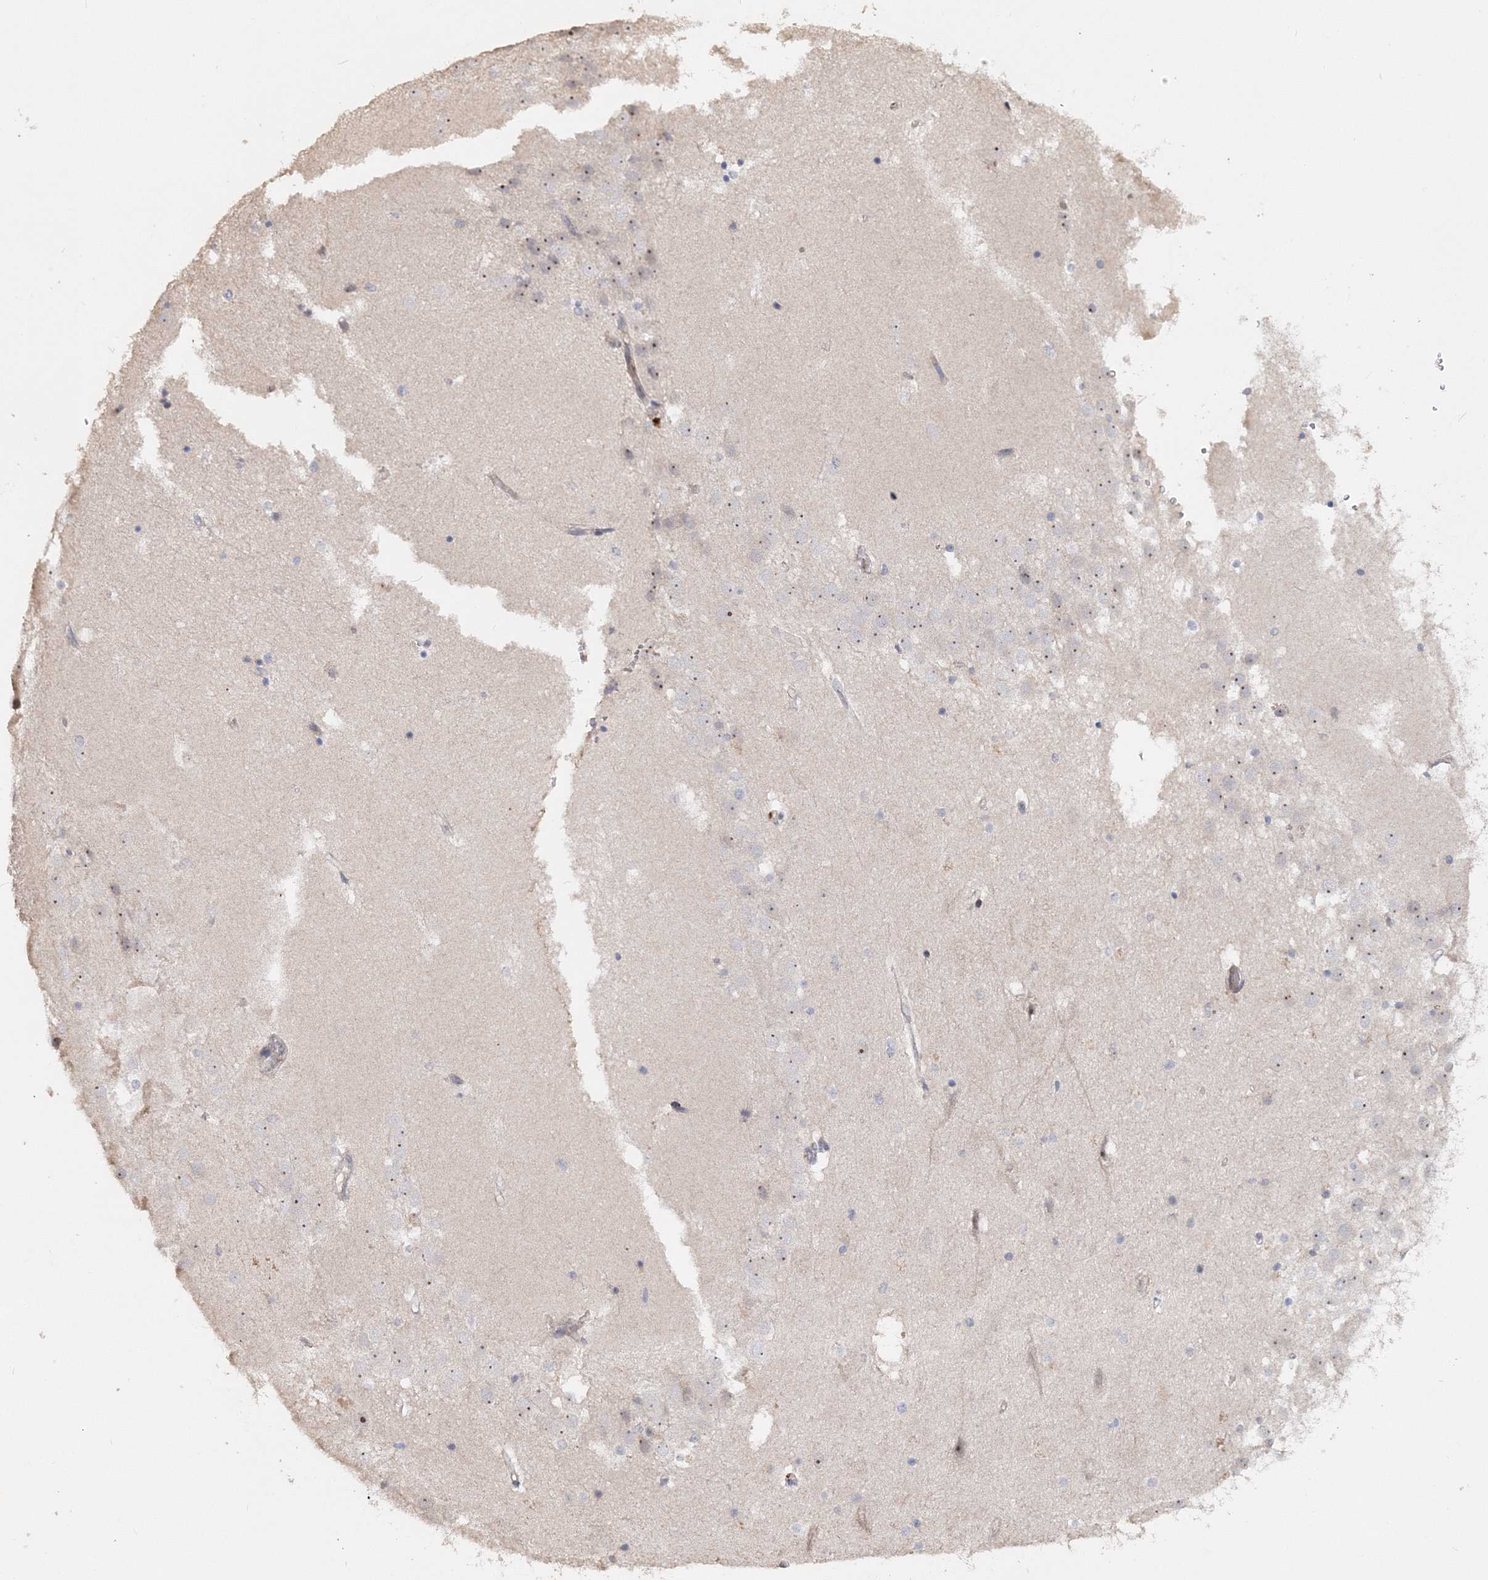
{"staining": {"intensity": "negative", "quantity": "none", "location": "none"}, "tissue": "hippocampus", "cell_type": "Glial cells", "image_type": "normal", "snomed": [{"axis": "morphology", "description": "Normal tissue, NOS"}, {"axis": "topography", "description": "Hippocampus"}], "caption": "IHC micrograph of normal hippocampus stained for a protein (brown), which shows no staining in glial cells.", "gene": "GJB5", "patient": {"sex": "female", "age": 52}}